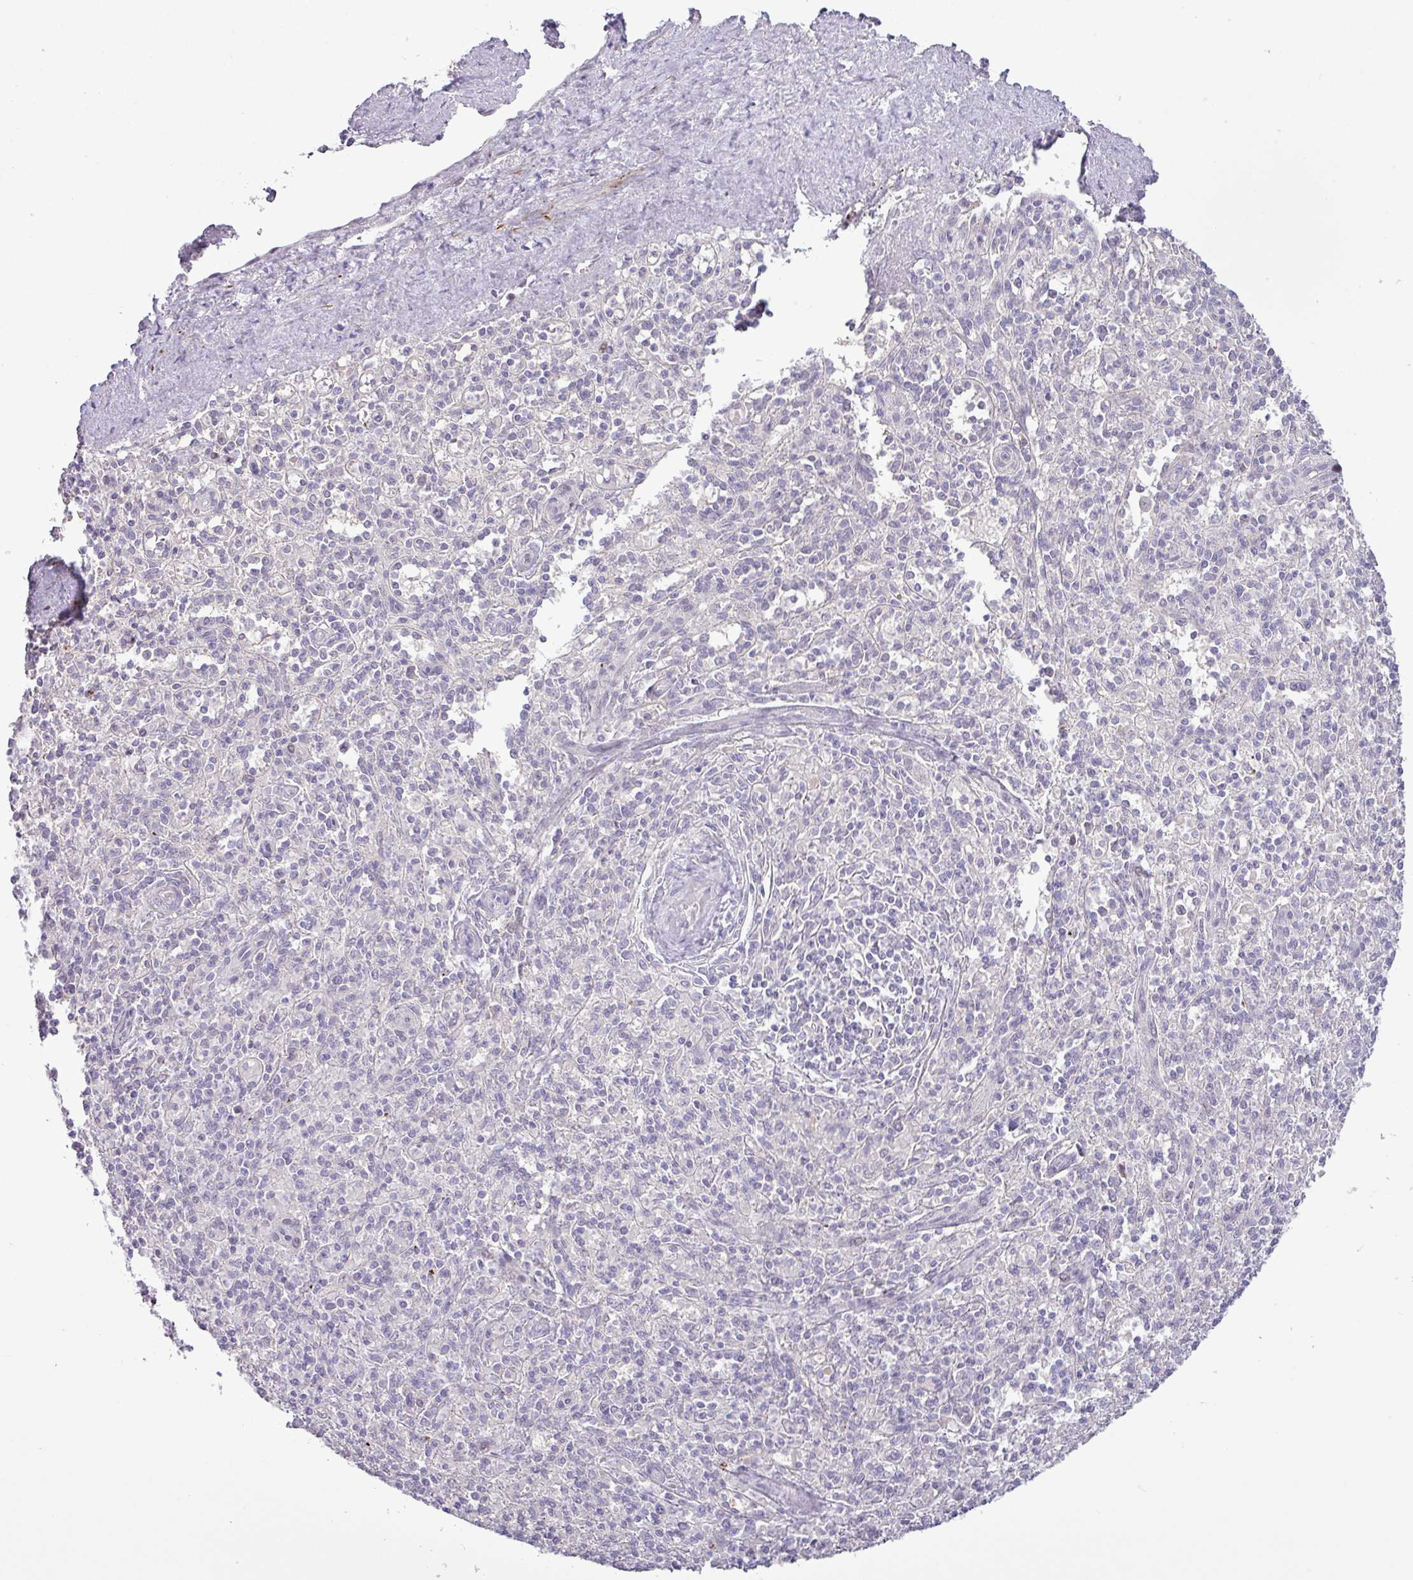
{"staining": {"intensity": "negative", "quantity": "none", "location": "none"}, "tissue": "spleen", "cell_type": "Cells in red pulp", "image_type": "normal", "snomed": [{"axis": "morphology", "description": "Normal tissue, NOS"}, {"axis": "topography", "description": "Spleen"}], "caption": "High magnification brightfield microscopy of normal spleen stained with DAB (brown) and counterstained with hematoxylin (blue): cells in red pulp show no significant expression.", "gene": "RIPPLY1", "patient": {"sex": "female", "age": 70}}